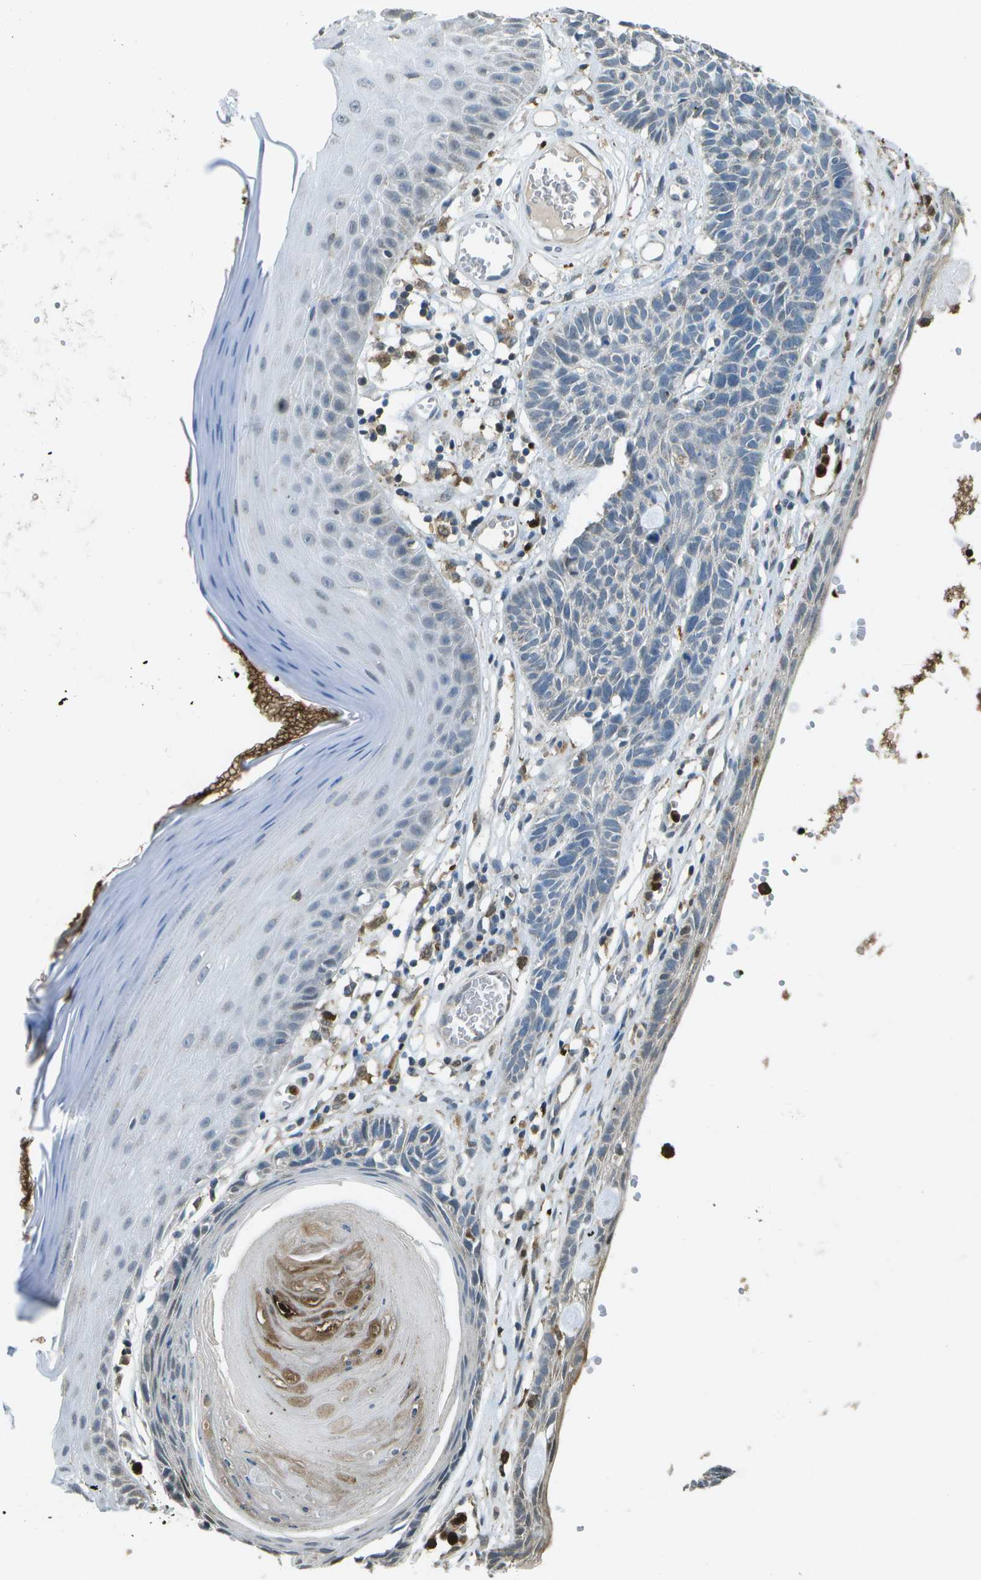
{"staining": {"intensity": "negative", "quantity": "none", "location": "none"}, "tissue": "skin cancer", "cell_type": "Tumor cells", "image_type": "cancer", "snomed": [{"axis": "morphology", "description": "Basal cell carcinoma"}, {"axis": "topography", "description": "Skin"}], "caption": "Immunohistochemistry (IHC) of basal cell carcinoma (skin) shows no positivity in tumor cells.", "gene": "CACHD1", "patient": {"sex": "male", "age": 67}}